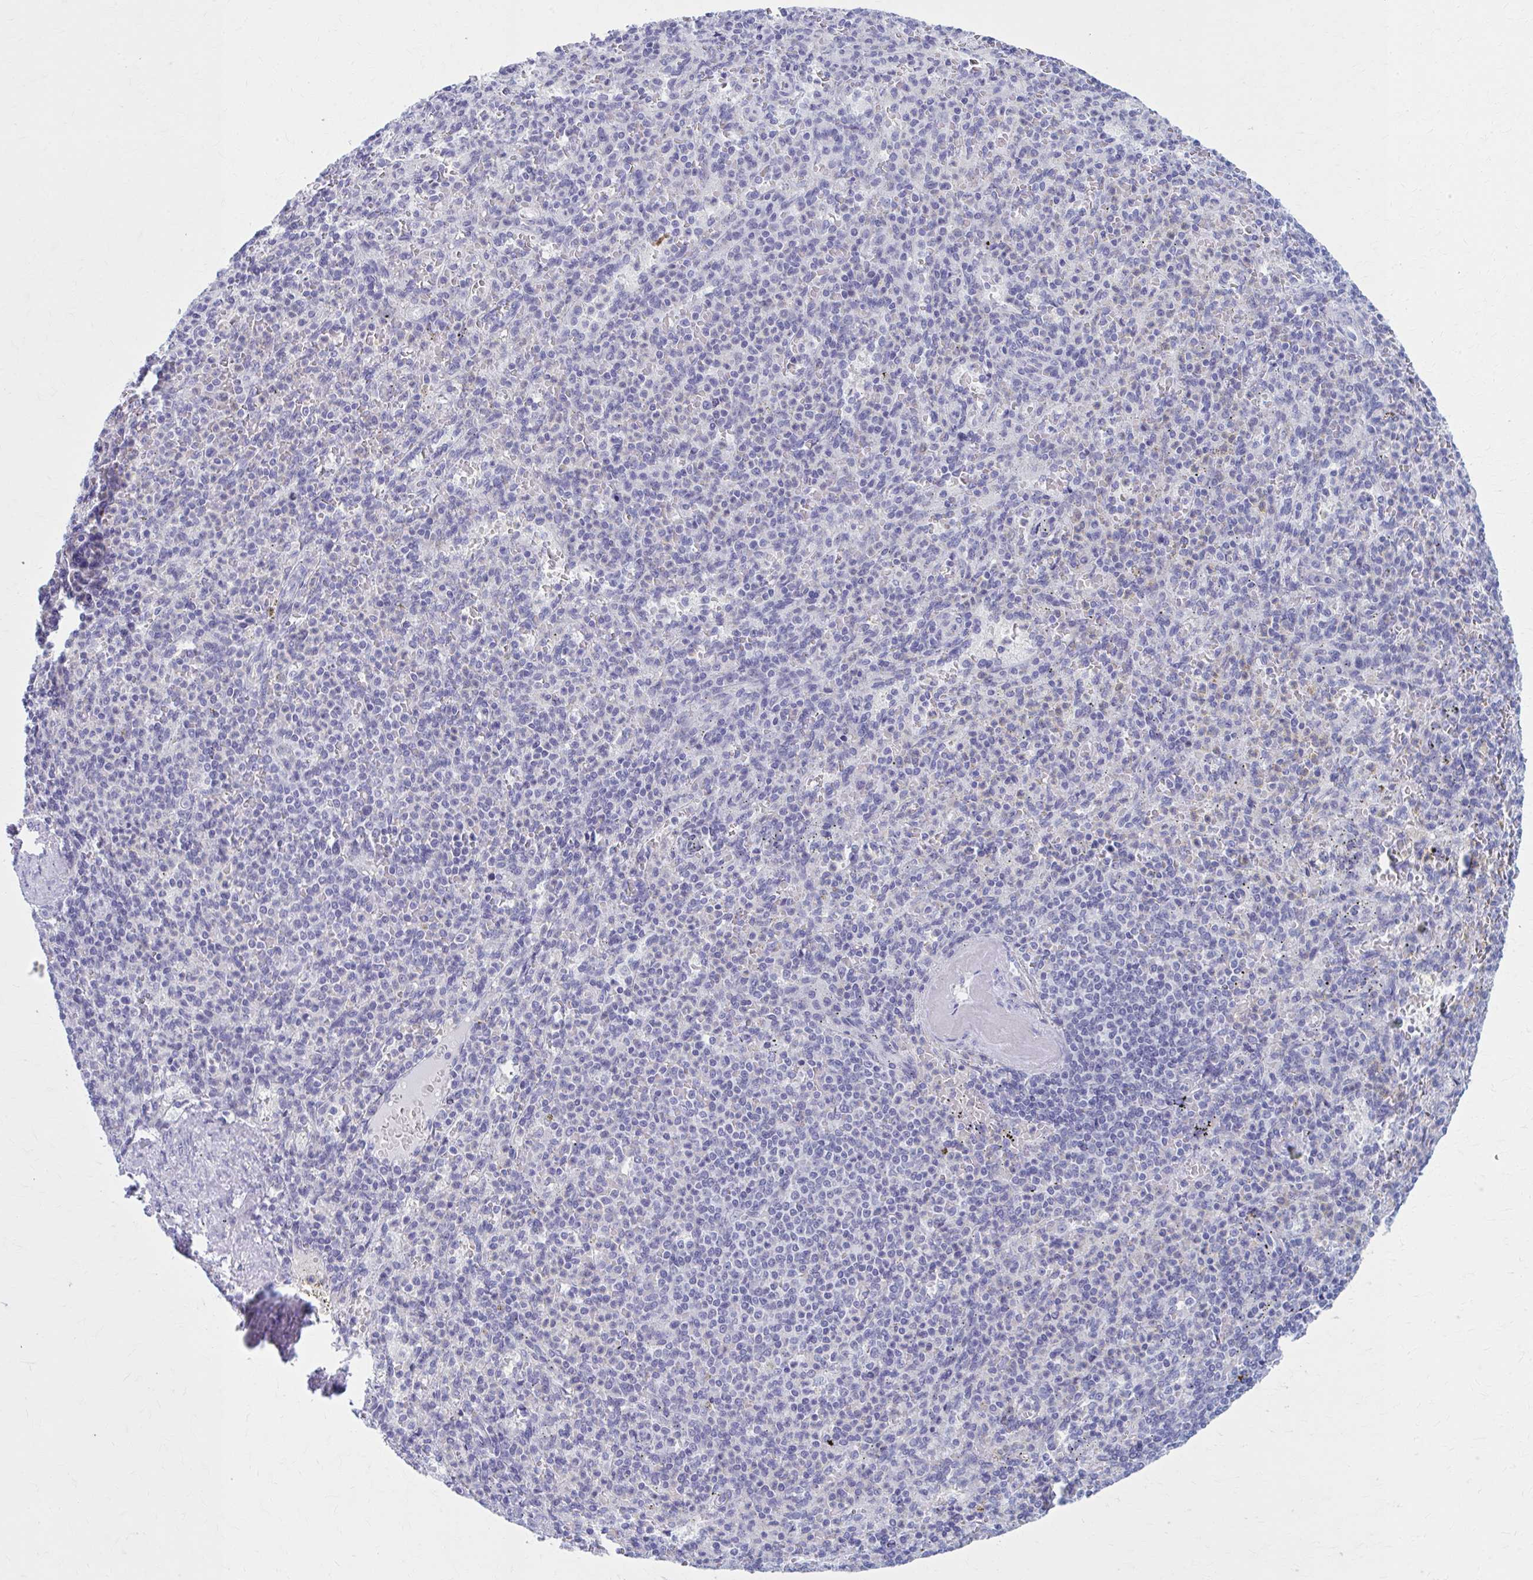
{"staining": {"intensity": "negative", "quantity": "none", "location": "none"}, "tissue": "spleen", "cell_type": "Cells in red pulp", "image_type": "normal", "snomed": [{"axis": "morphology", "description": "Normal tissue, NOS"}, {"axis": "topography", "description": "Spleen"}], "caption": "Immunohistochemistry (IHC) image of benign spleen: human spleen stained with DAB (3,3'-diaminobenzidine) demonstrates no significant protein expression in cells in red pulp. The staining was performed using DAB to visualize the protein expression in brown, while the nuclei were stained in blue with hematoxylin (Magnification: 20x).", "gene": "CCDC105", "patient": {"sex": "female", "age": 74}}